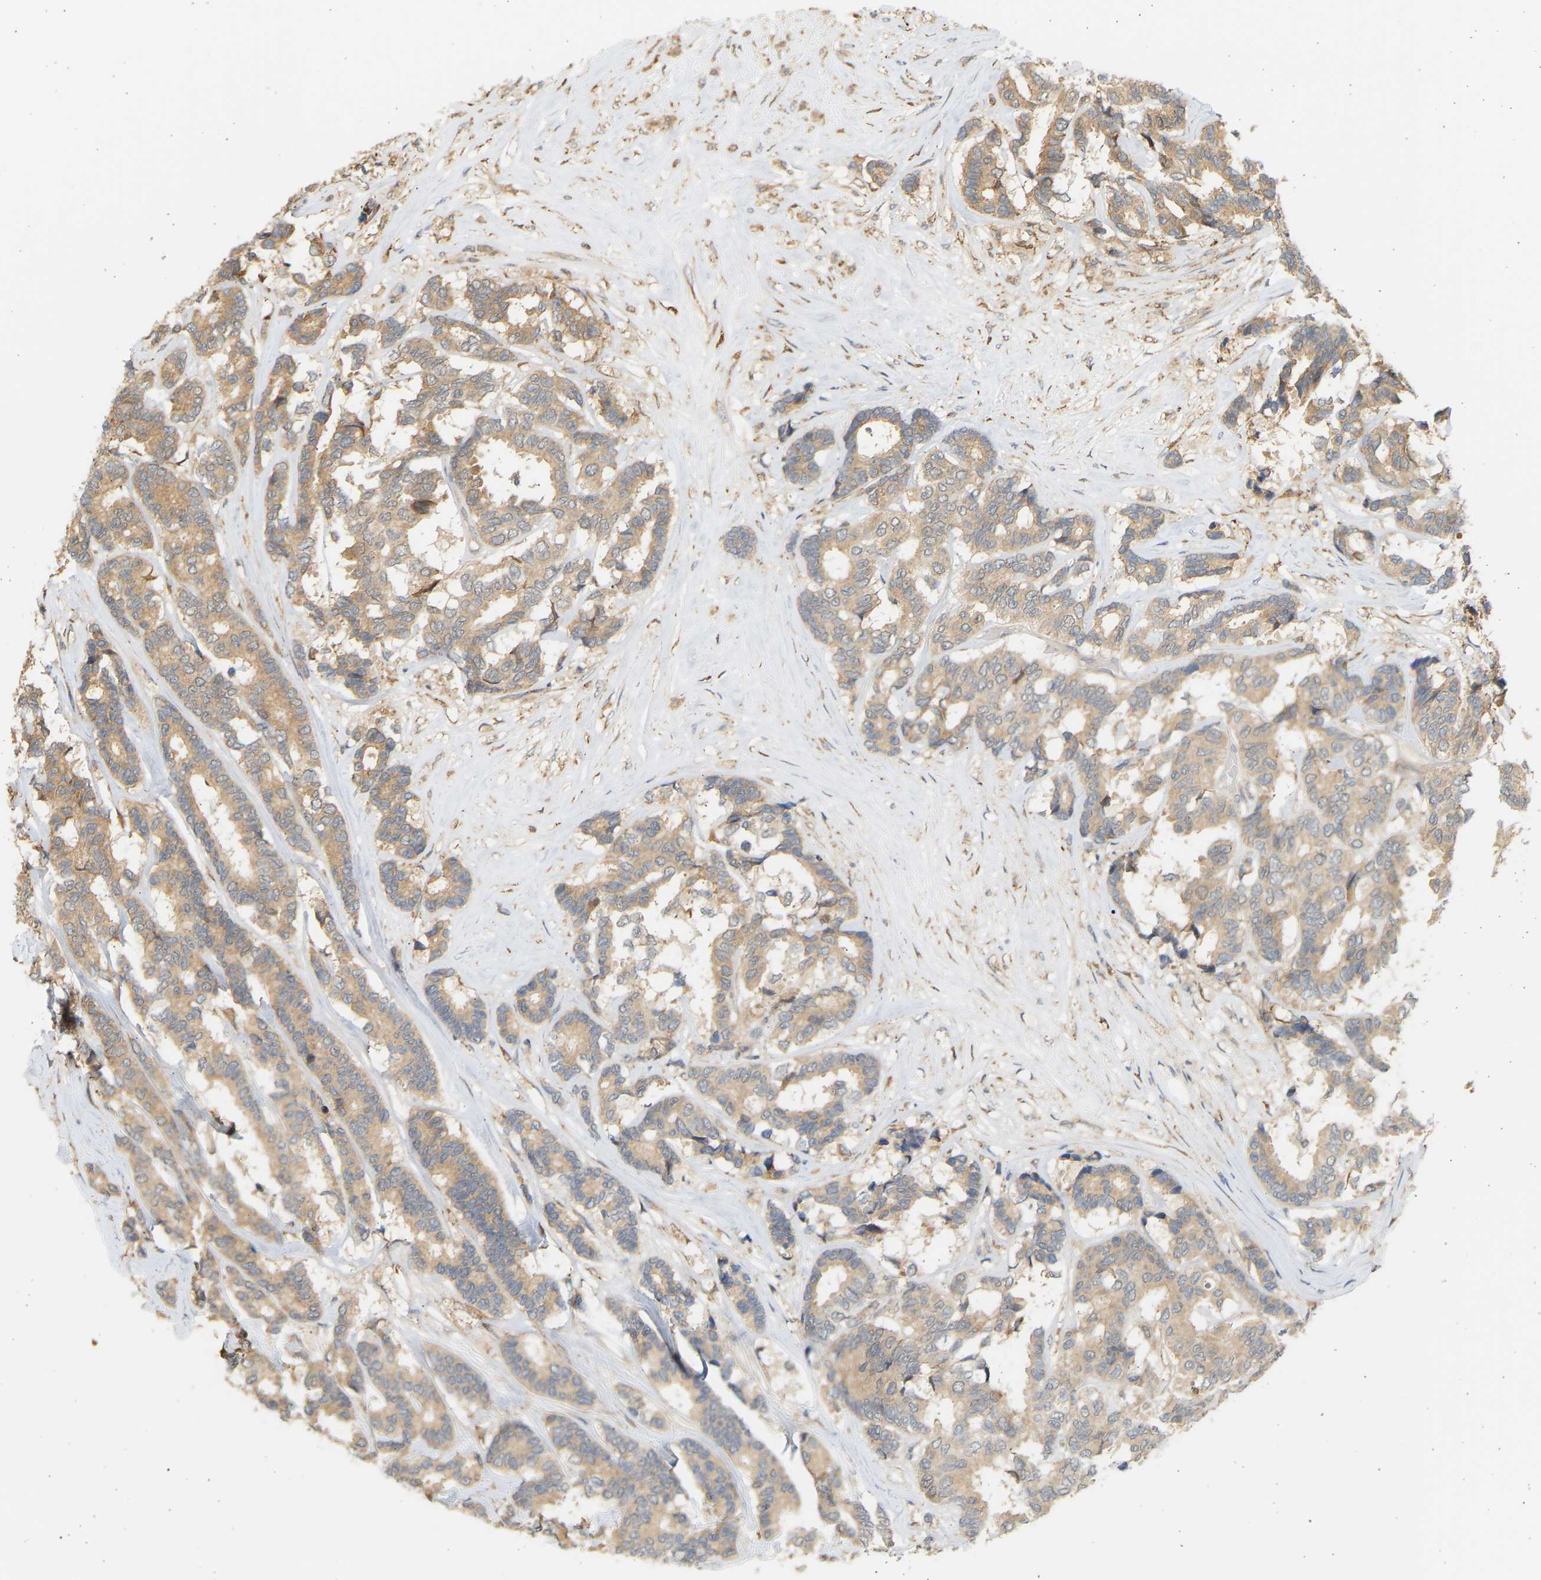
{"staining": {"intensity": "moderate", "quantity": ">75%", "location": "cytoplasmic/membranous"}, "tissue": "breast cancer", "cell_type": "Tumor cells", "image_type": "cancer", "snomed": [{"axis": "morphology", "description": "Duct carcinoma"}, {"axis": "topography", "description": "Breast"}], "caption": "Breast cancer stained for a protein (brown) displays moderate cytoplasmic/membranous positive positivity in approximately >75% of tumor cells.", "gene": "B4GALT6", "patient": {"sex": "female", "age": 87}}